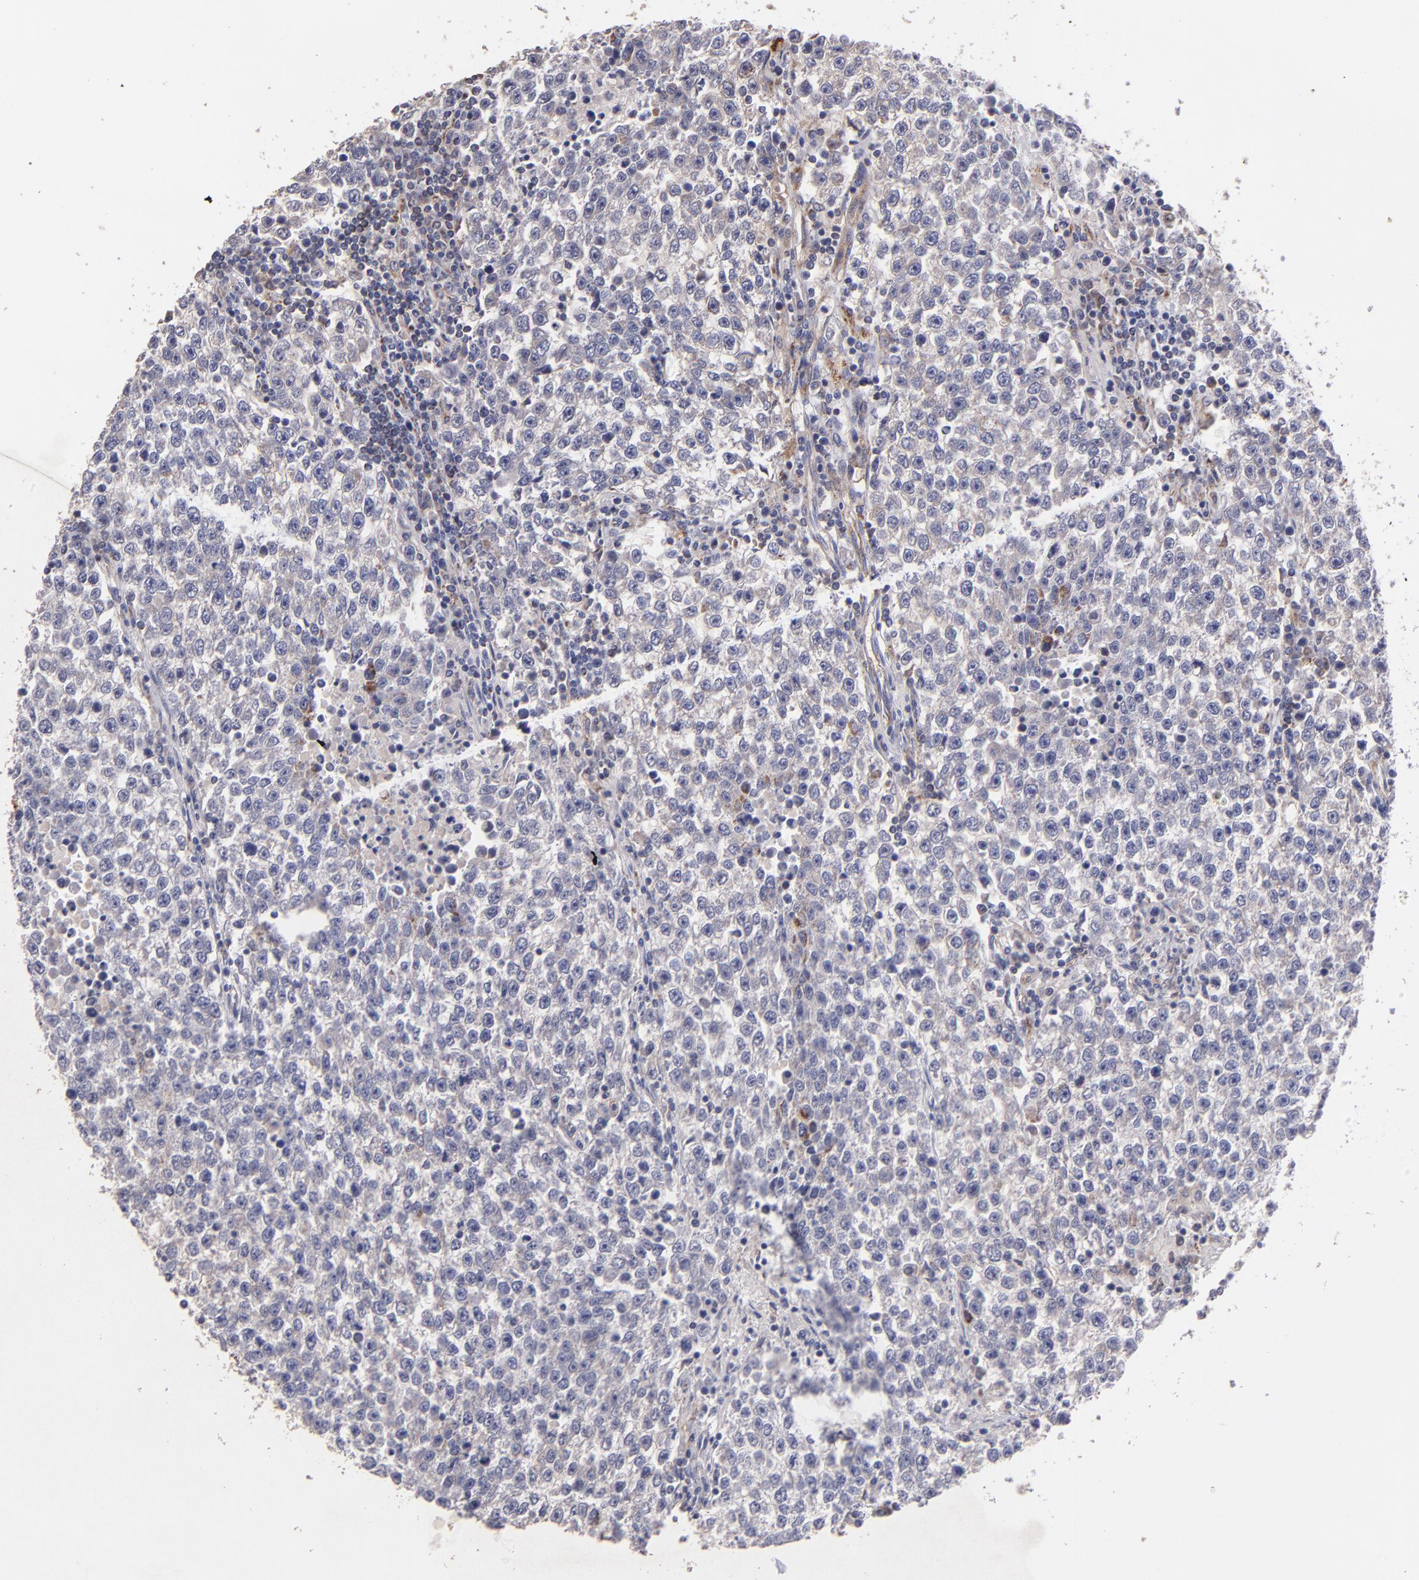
{"staining": {"intensity": "weak", "quantity": "<25%", "location": "cytoplasmic/membranous"}, "tissue": "testis cancer", "cell_type": "Tumor cells", "image_type": "cancer", "snomed": [{"axis": "morphology", "description": "Seminoma, NOS"}, {"axis": "topography", "description": "Testis"}], "caption": "DAB immunohistochemical staining of human testis seminoma shows no significant expression in tumor cells.", "gene": "CLTA", "patient": {"sex": "male", "age": 36}}